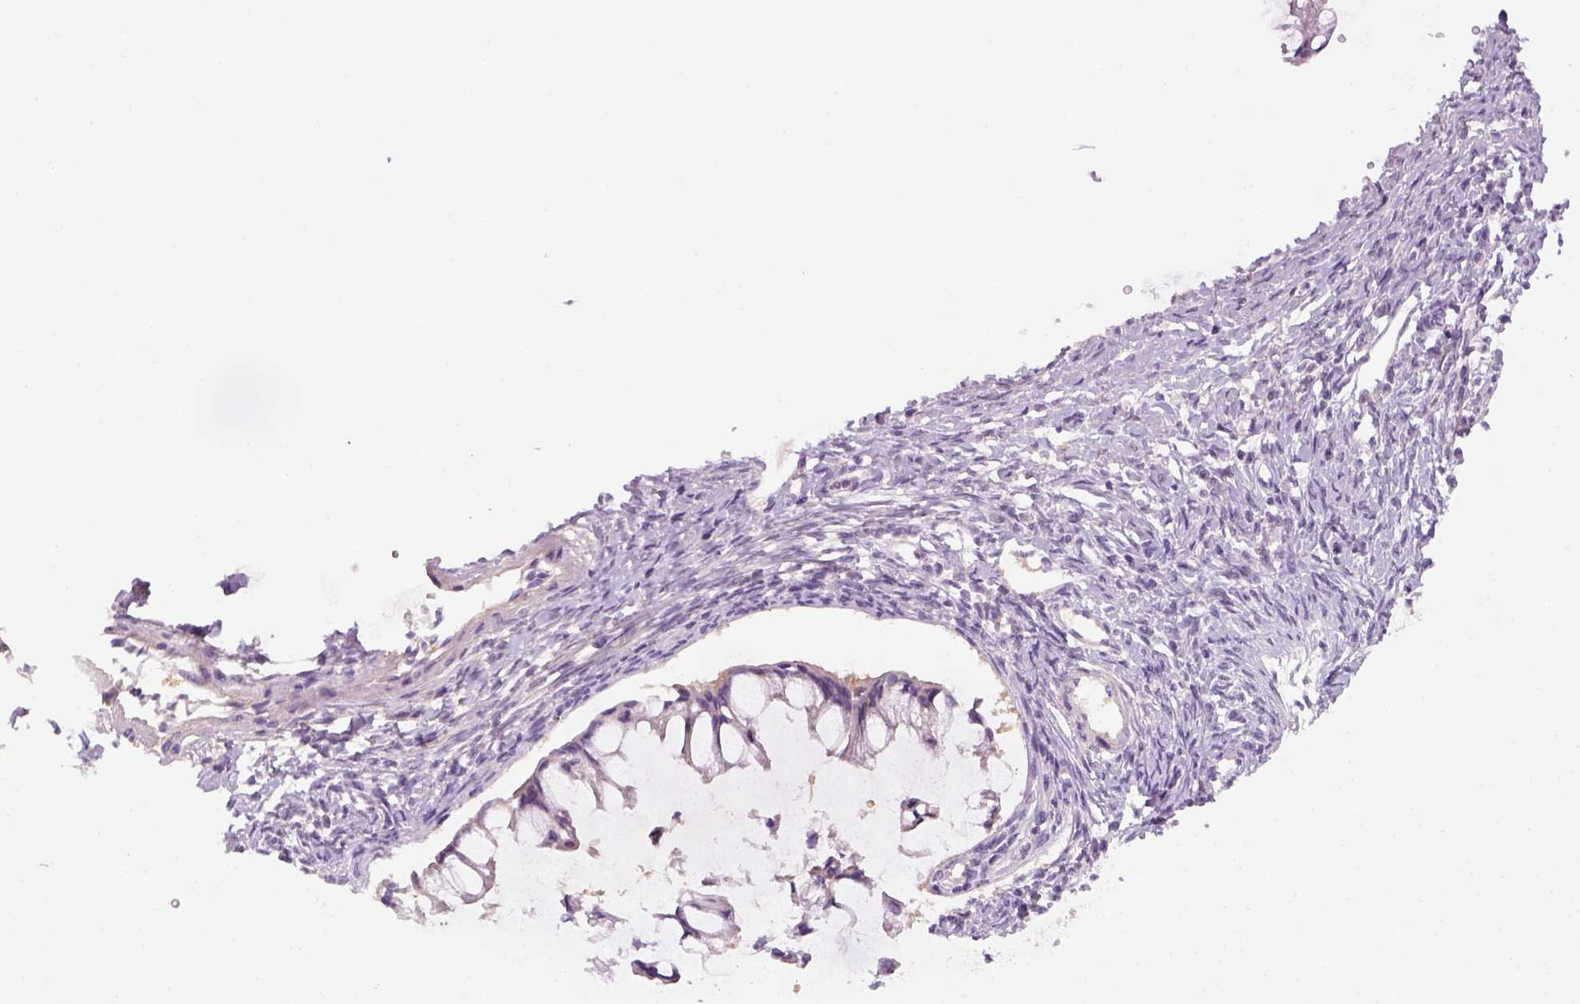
{"staining": {"intensity": "negative", "quantity": "none", "location": "none"}, "tissue": "ovarian cancer", "cell_type": "Tumor cells", "image_type": "cancer", "snomed": [{"axis": "morphology", "description": "Cystadenocarcinoma, mucinous, NOS"}, {"axis": "topography", "description": "Ovary"}], "caption": "IHC photomicrograph of neoplastic tissue: ovarian mucinous cystadenocarcinoma stained with DAB (3,3'-diaminobenzidine) exhibits no significant protein staining in tumor cells. (Immunohistochemistry, brightfield microscopy, high magnification).", "gene": "EPHB1", "patient": {"sex": "female", "age": 73}}